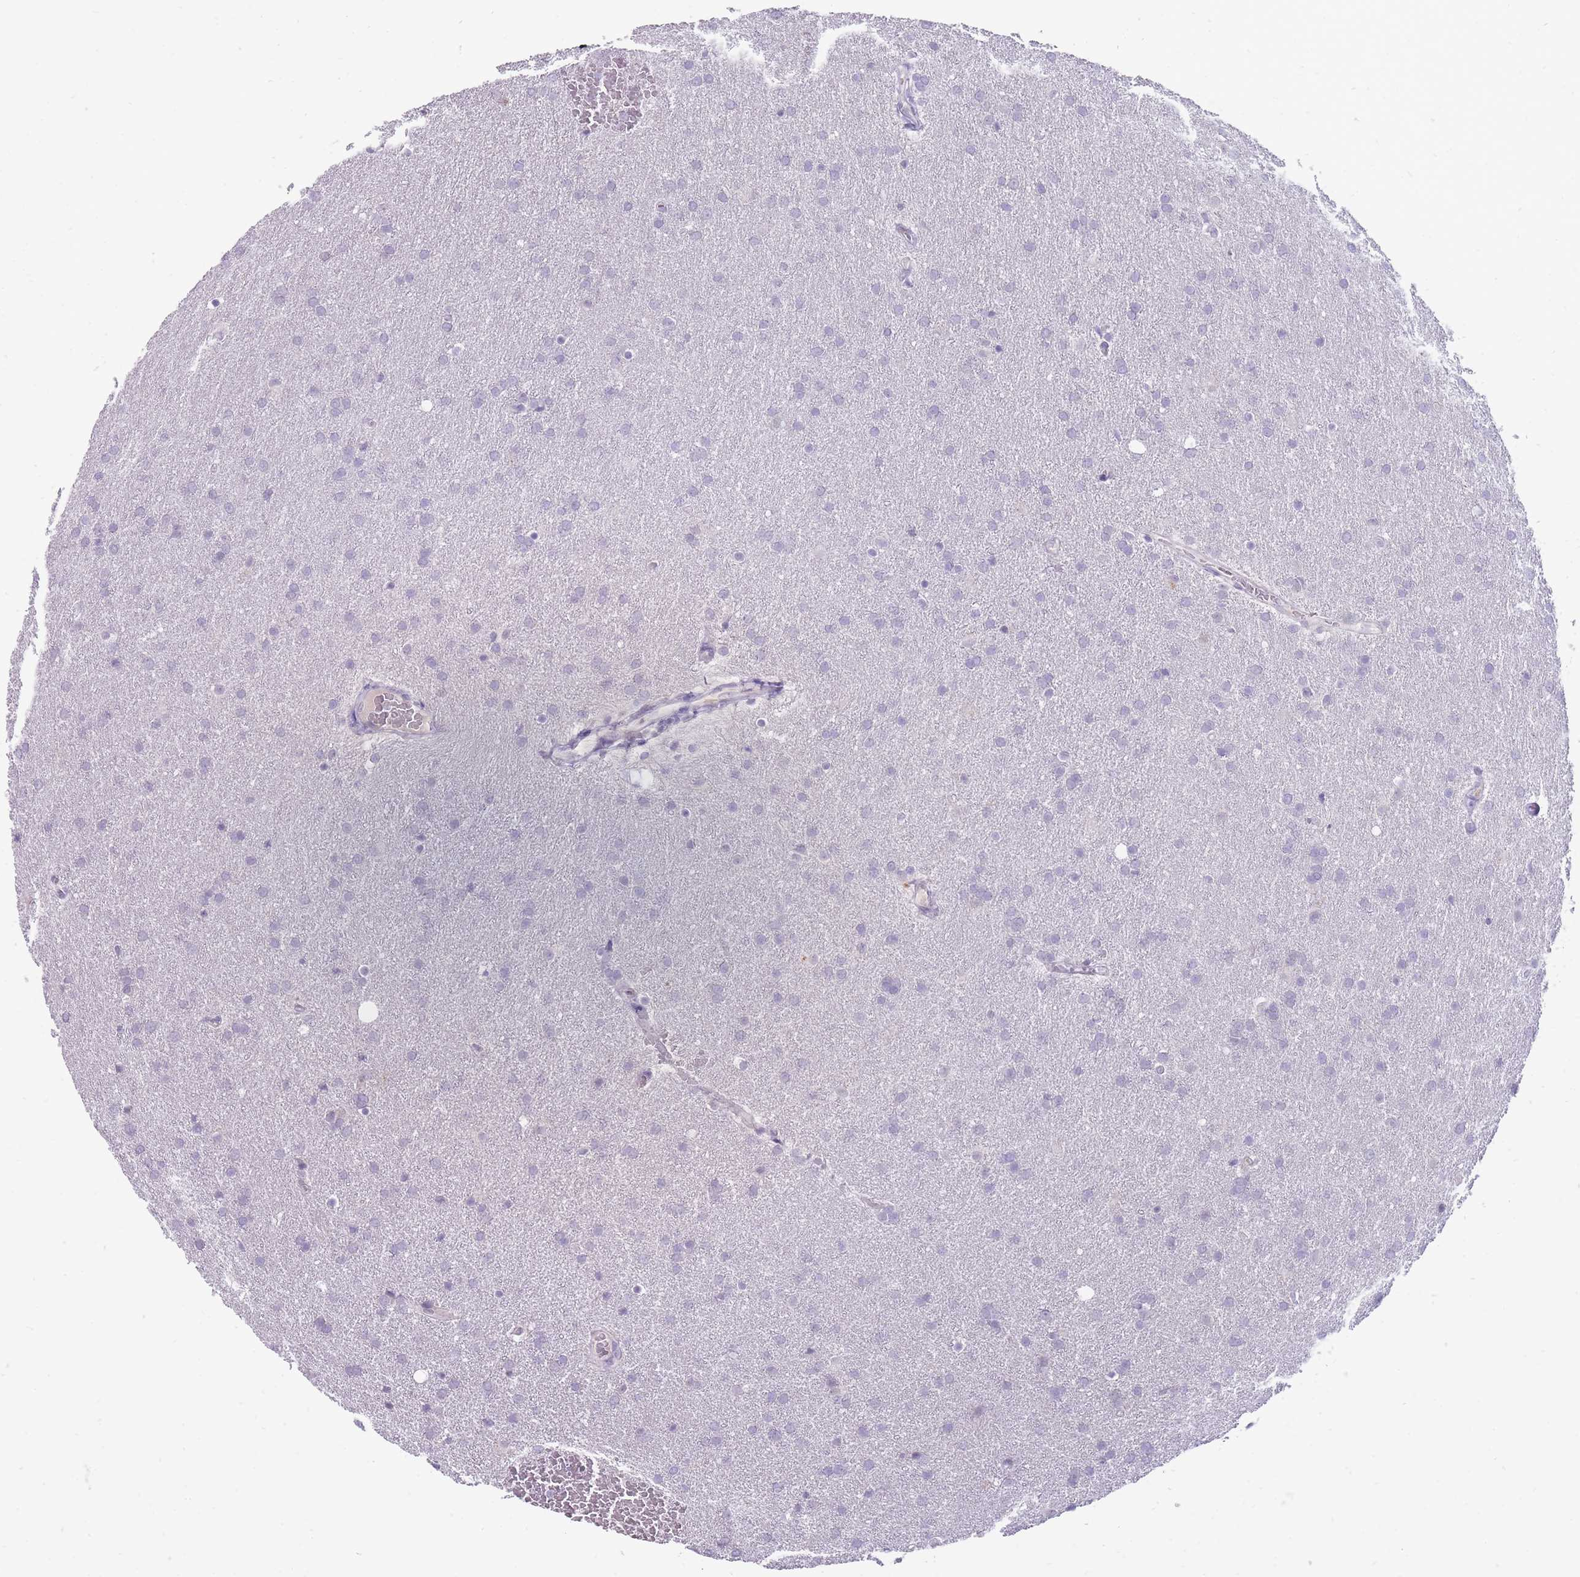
{"staining": {"intensity": "negative", "quantity": "none", "location": "none"}, "tissue": "glioma", "cell_type": "Tumor cells", "image_type": "cancer", "snomed": [{"axis": "morphology", "description": "Glioma, malignant, Low grade"}, {"axis": "topography", "description": "Brain"}], "caption": "Immunohistochemistry (IHC) histopathology image of malignant glioma (low-grade) stained for a protein (brown), which reveals no positivity in tumor cells.", "gene": "ERICH4", "patient": {"sex": "female", "age": 32}}